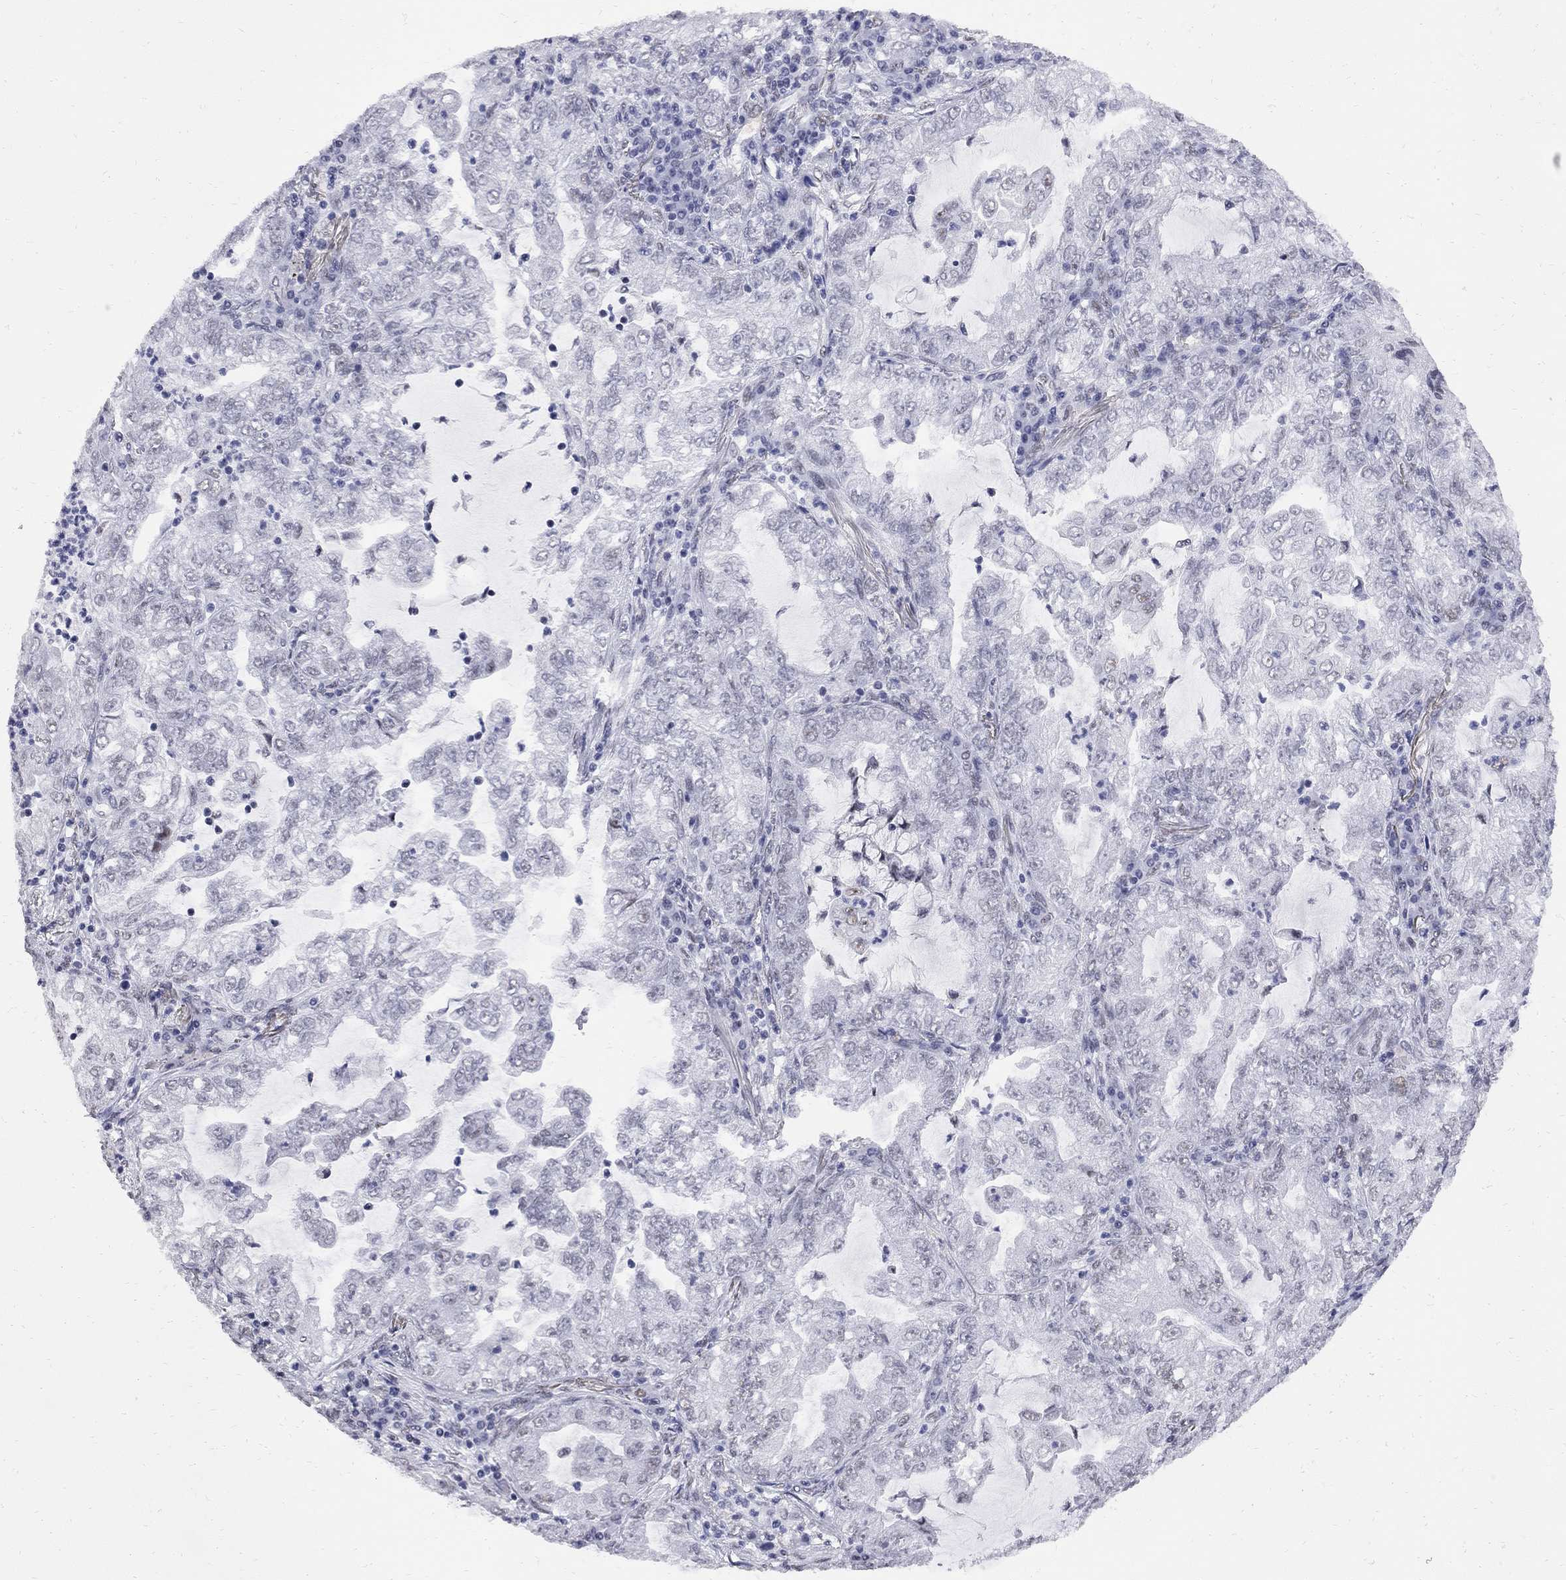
{"staining": {"intensity": "negative", "quantity": "none", "location": "none"}, "tissue": "lung cancer", "cell_type": "Tumor cells", "image_type": "cancer", "snomed": [{"axis": "morphology", "description": "Adenocarcinoma, NOS"}, {"axis": "topography", "description": "Lung"}], "caption": "DAB immunohistochemical staining of lung adenocarcinoma demonstrates no significant expression in tumor cells. Brightfield microscopy of immunohistochemistry (IHC) stained with DAB (brown) and hematoxylin (blue), captured at high magnification.", "gene": "ZBTB47", "patient": {"sex": "female", "age": 73}}